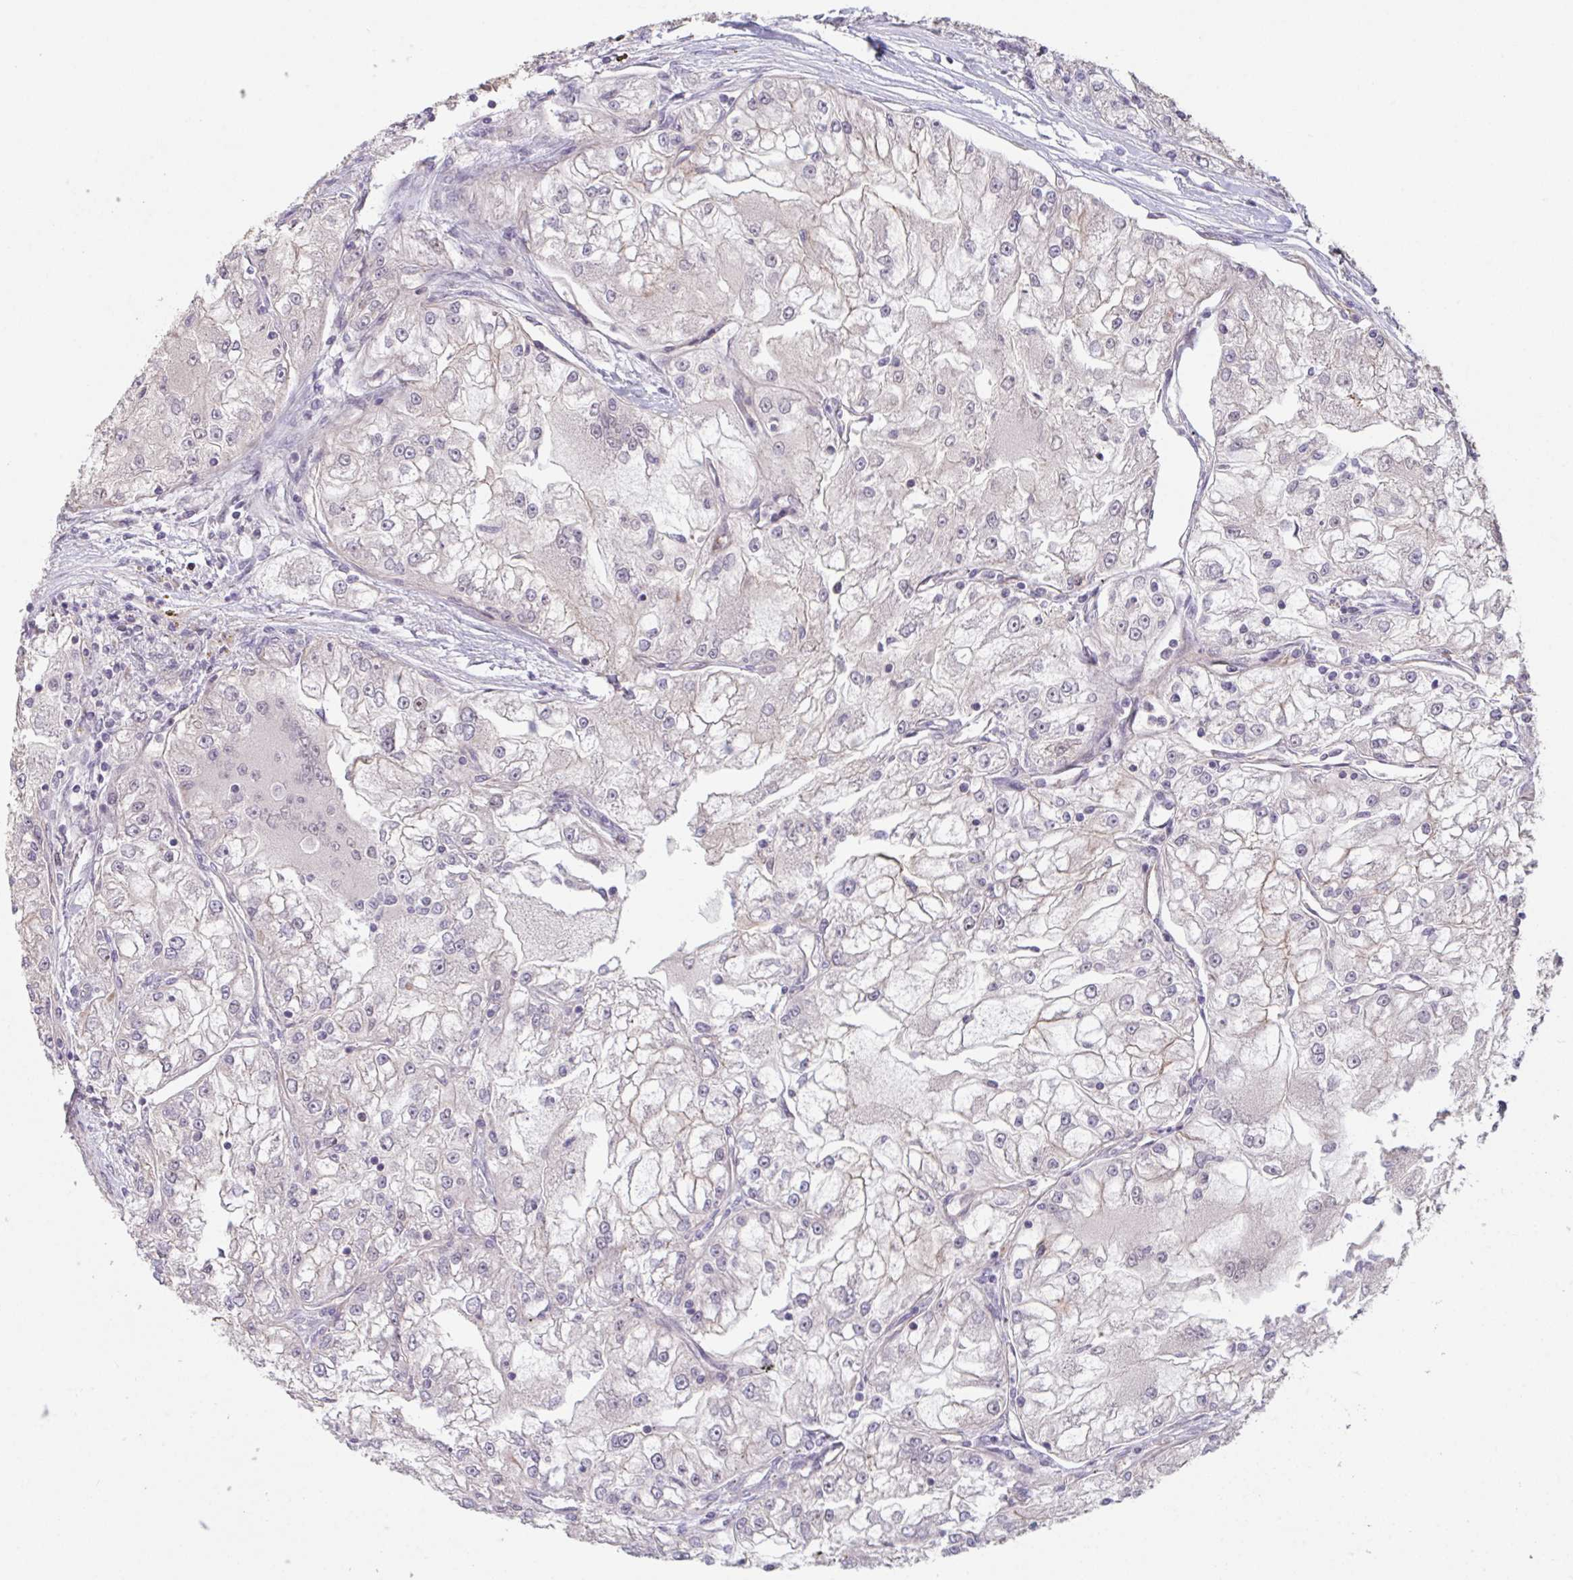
{"staining": {"intensity": "negative", "quantity": "none", "location": "none"}, "tissue": "renal cancer", "cell_type": "Tumor cells", "image_type": "cancer", "snomed": [{"axis": "morphology", "description": "Adenocarcinoma, NOS"}, {"axis": "topography", "description": "Kidney"}], "caption": "This photomicrograph is of adenocarcinoma (renal) stained with immunohistochemistry to label a protein in brown with the nuclei are counter-stained blue. There is no expression in tumor cells.", "gene": "IPO5", "patient": {"sex": "female", "age": 72}}